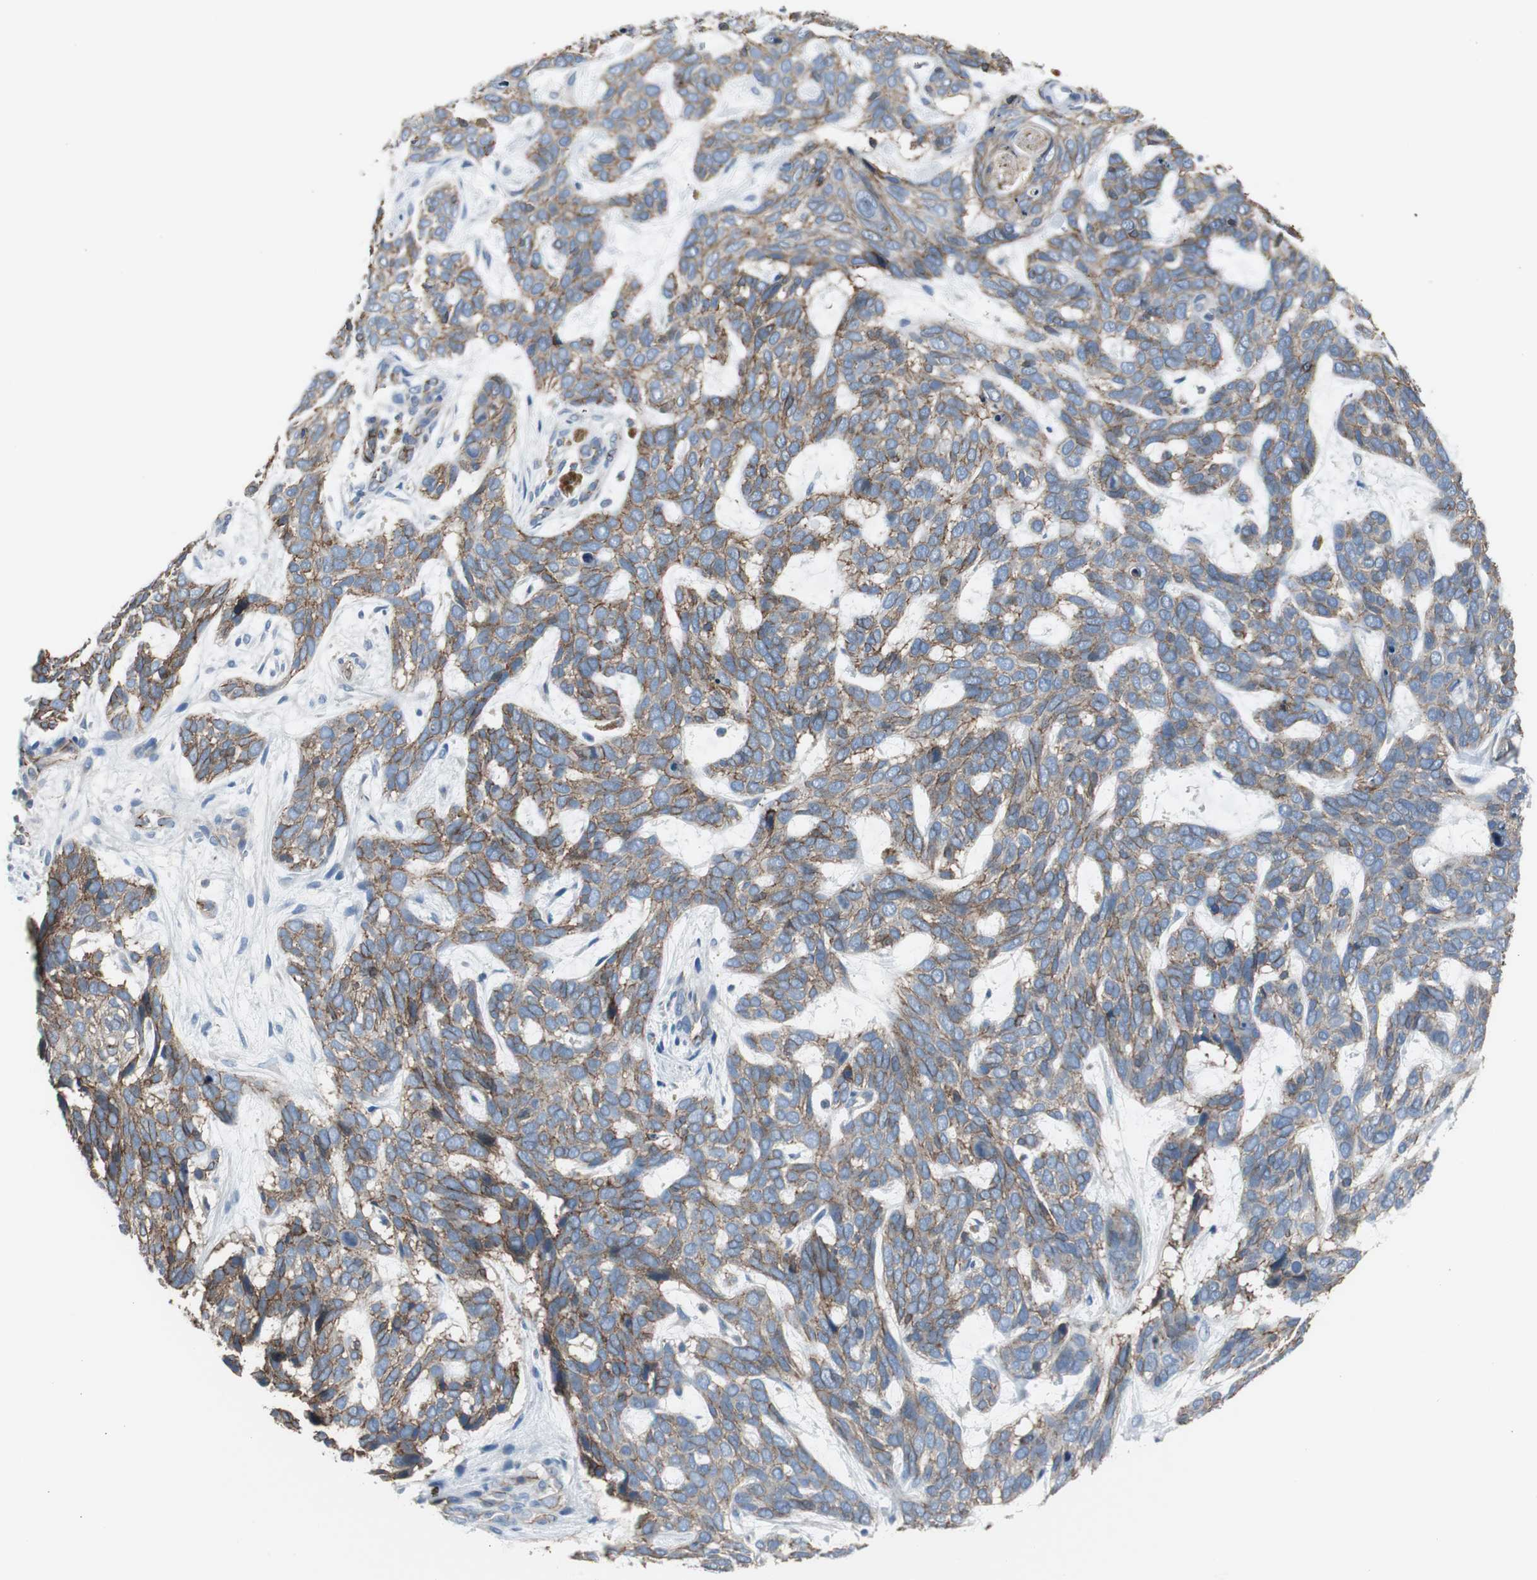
{"staining": {"intensity": "moderate", "quantity": ">75%", "location": "cytoplasmic/membranous"}, "tissue": "skin cancer", "cell_type": "Tumor cells", "image_type": "cancer", "snomed": [{"axis": "morphology", "description": "Basal cell carcinoma"}, {"axis": "topography", "description": "Skin"}], "caption": "High-magnification brightfield microscopy of basal cell carcinoma (skin) stained with DAB (brown) and counterstained with hematoxylin (blue). tumor cells exhibit moderate cytoplasmic/membranous expression is present in about>75% of cells.", "gene": "STXBP4", "patient": {"sex": "male", "age": 87}}